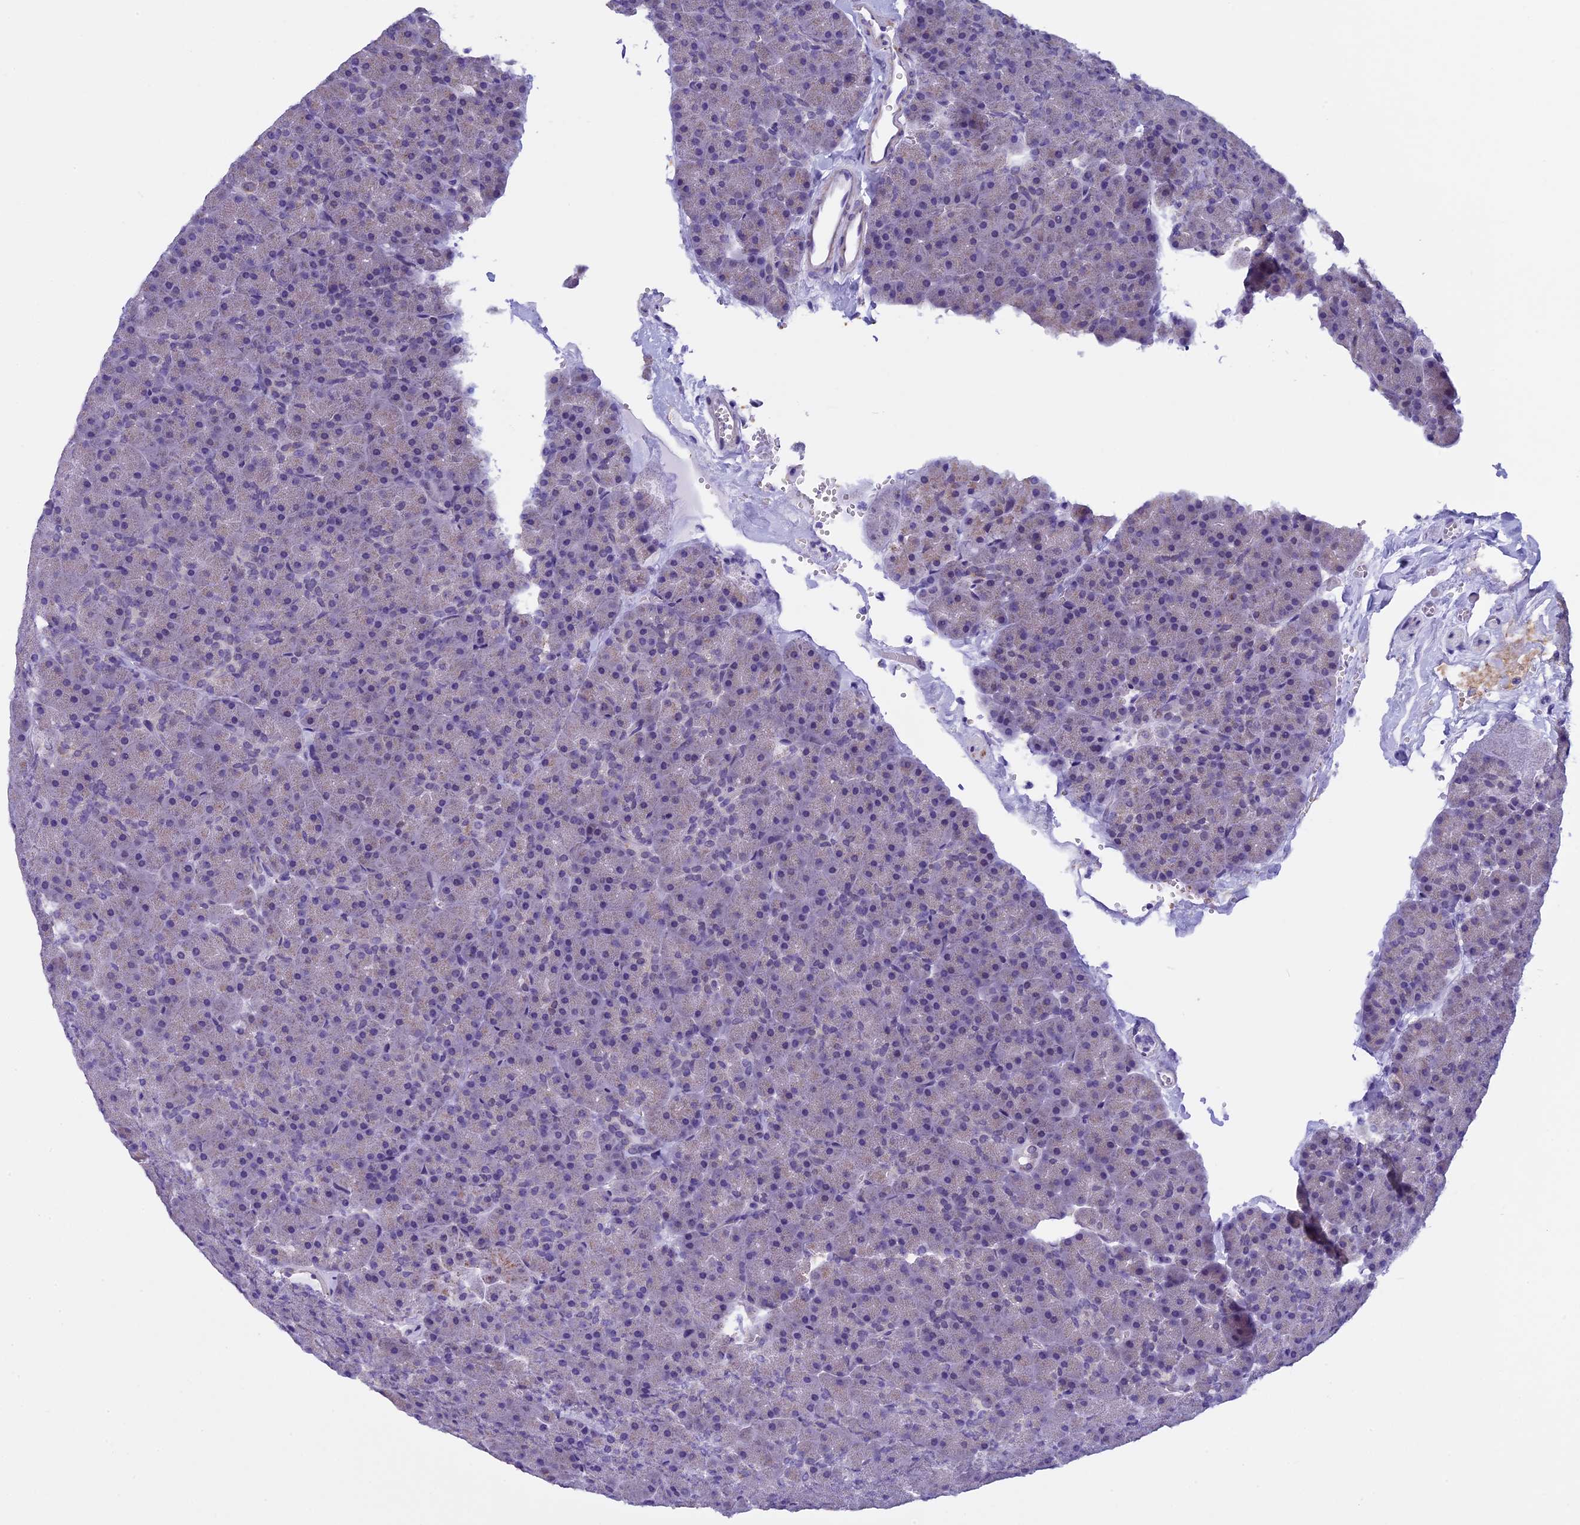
{"staining": {"intensity": "moderate", "quantity": "25%-75%", "location": "cytoplasmic/membranous"}, "tissue": "pancreas", "cell_type": "Exocrine glandular cells", "image_type": "normal", "snomed": [{"axis": "morphology", "description": "Normal tissue, NOS"}, {"axis": "topography", "description": "Pancreas"}], "caption": "An immunohistochemistry (IHC) micrograph of unremarkable tissue is shown. Protein staining in brown shows moderate cytoplasmic/membranous positivity in pancreas within exocrine glandular cells. (IHC, brightfield microscopy, high magnification).", "gene": "ZNF317", "patient": {"sex": "male", "age": 36}}